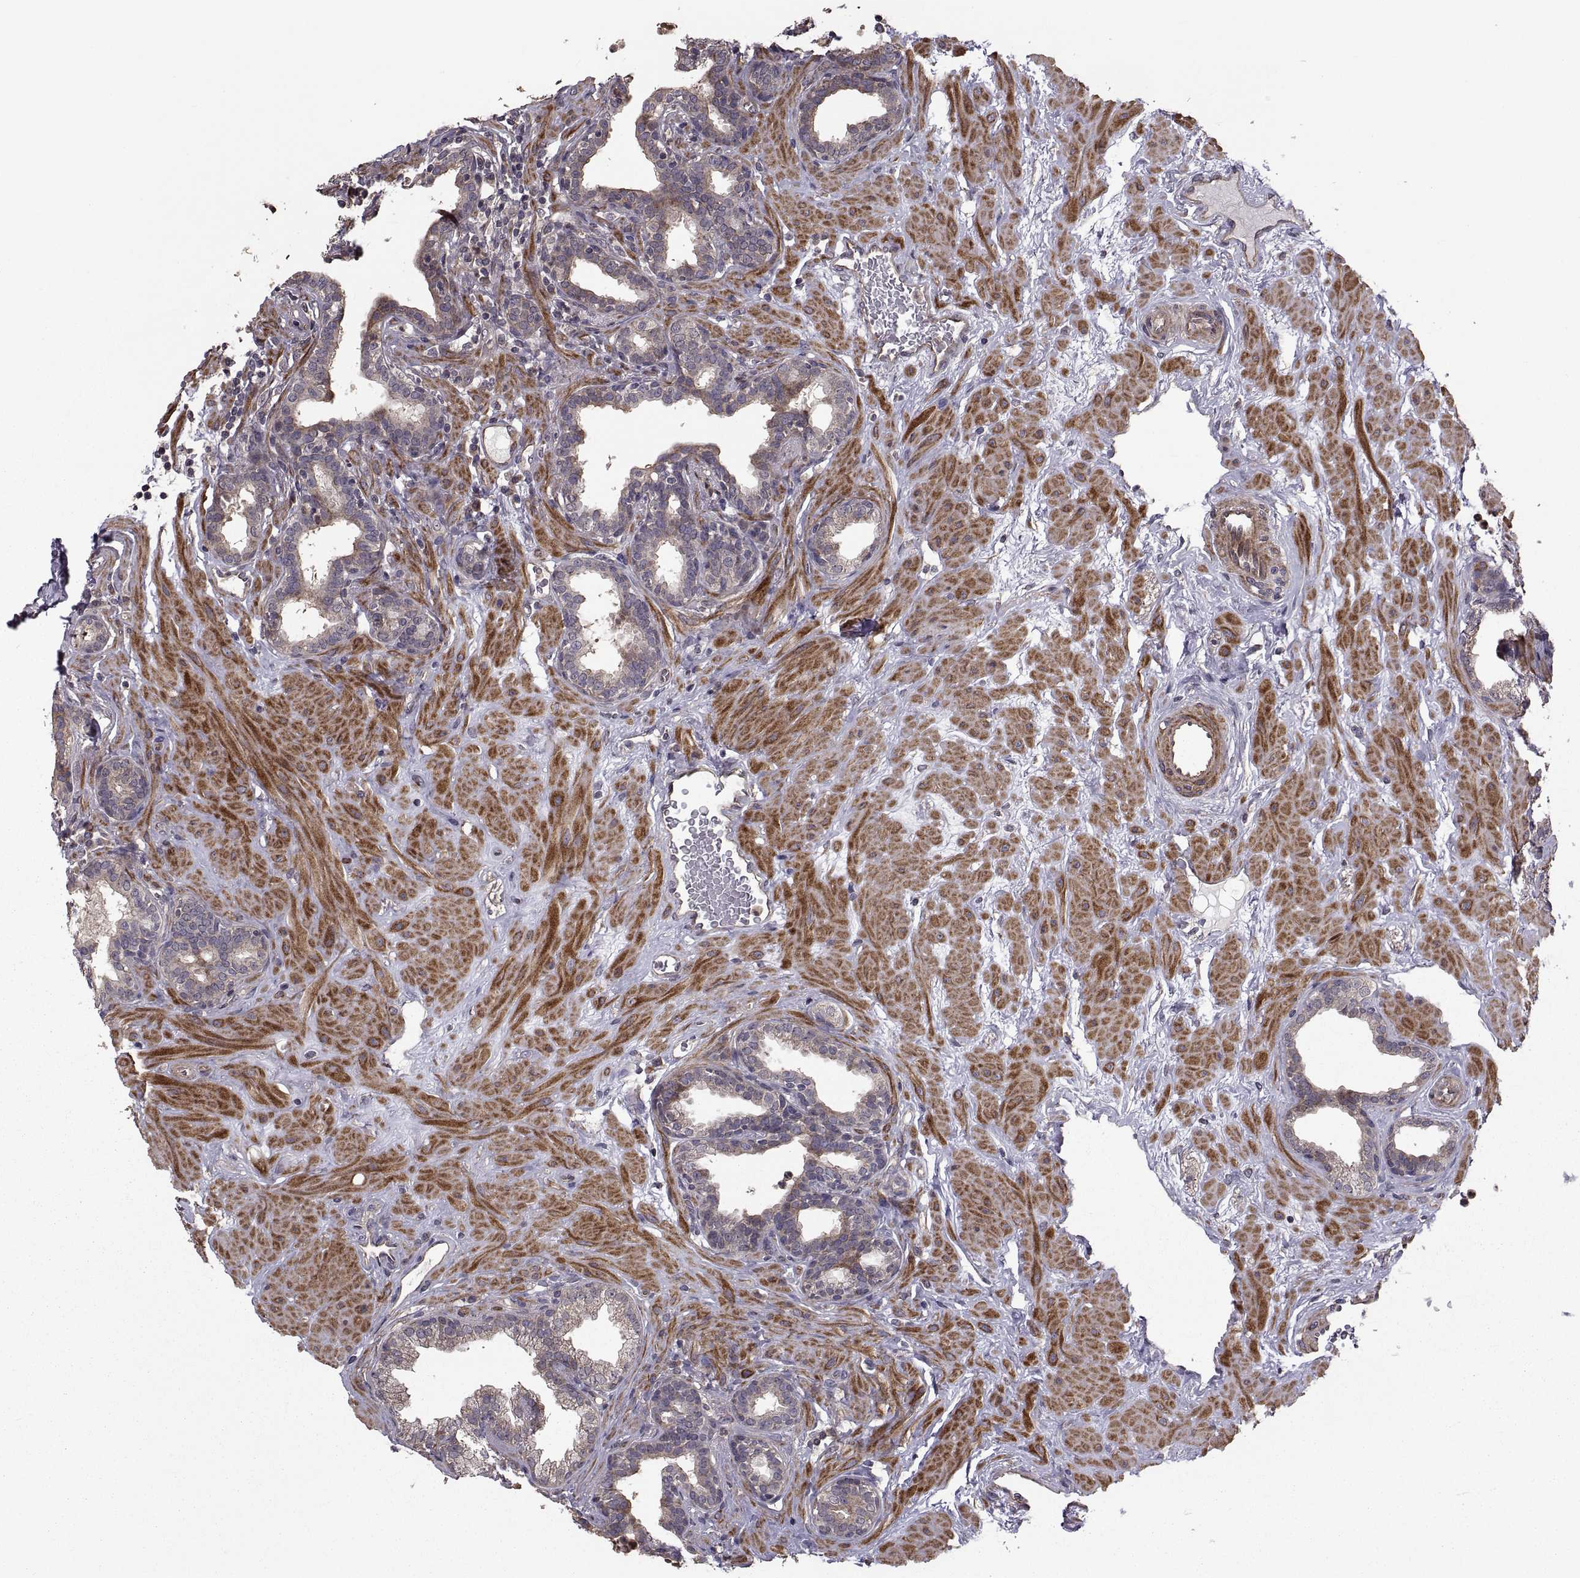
{"staining": {"intensity": "weak", "quantity": "<25%", "location": "cytoplasmic/membranous"}, "tissue": "prostate", "cell_type": "Glandular cells", "image_type": "normal", "snomed": [{"axis": "morphology", "description": "Normal tissue, NOS"}, {"axis": "topography", "description": "Prostate"}], "caption": "This is an immunohistochemistry histopathology image of unremarkable prostate. There is no positivity in glandular cells.", "gene": "PMM2", "patient": {"sex": "male", "age": 37}}